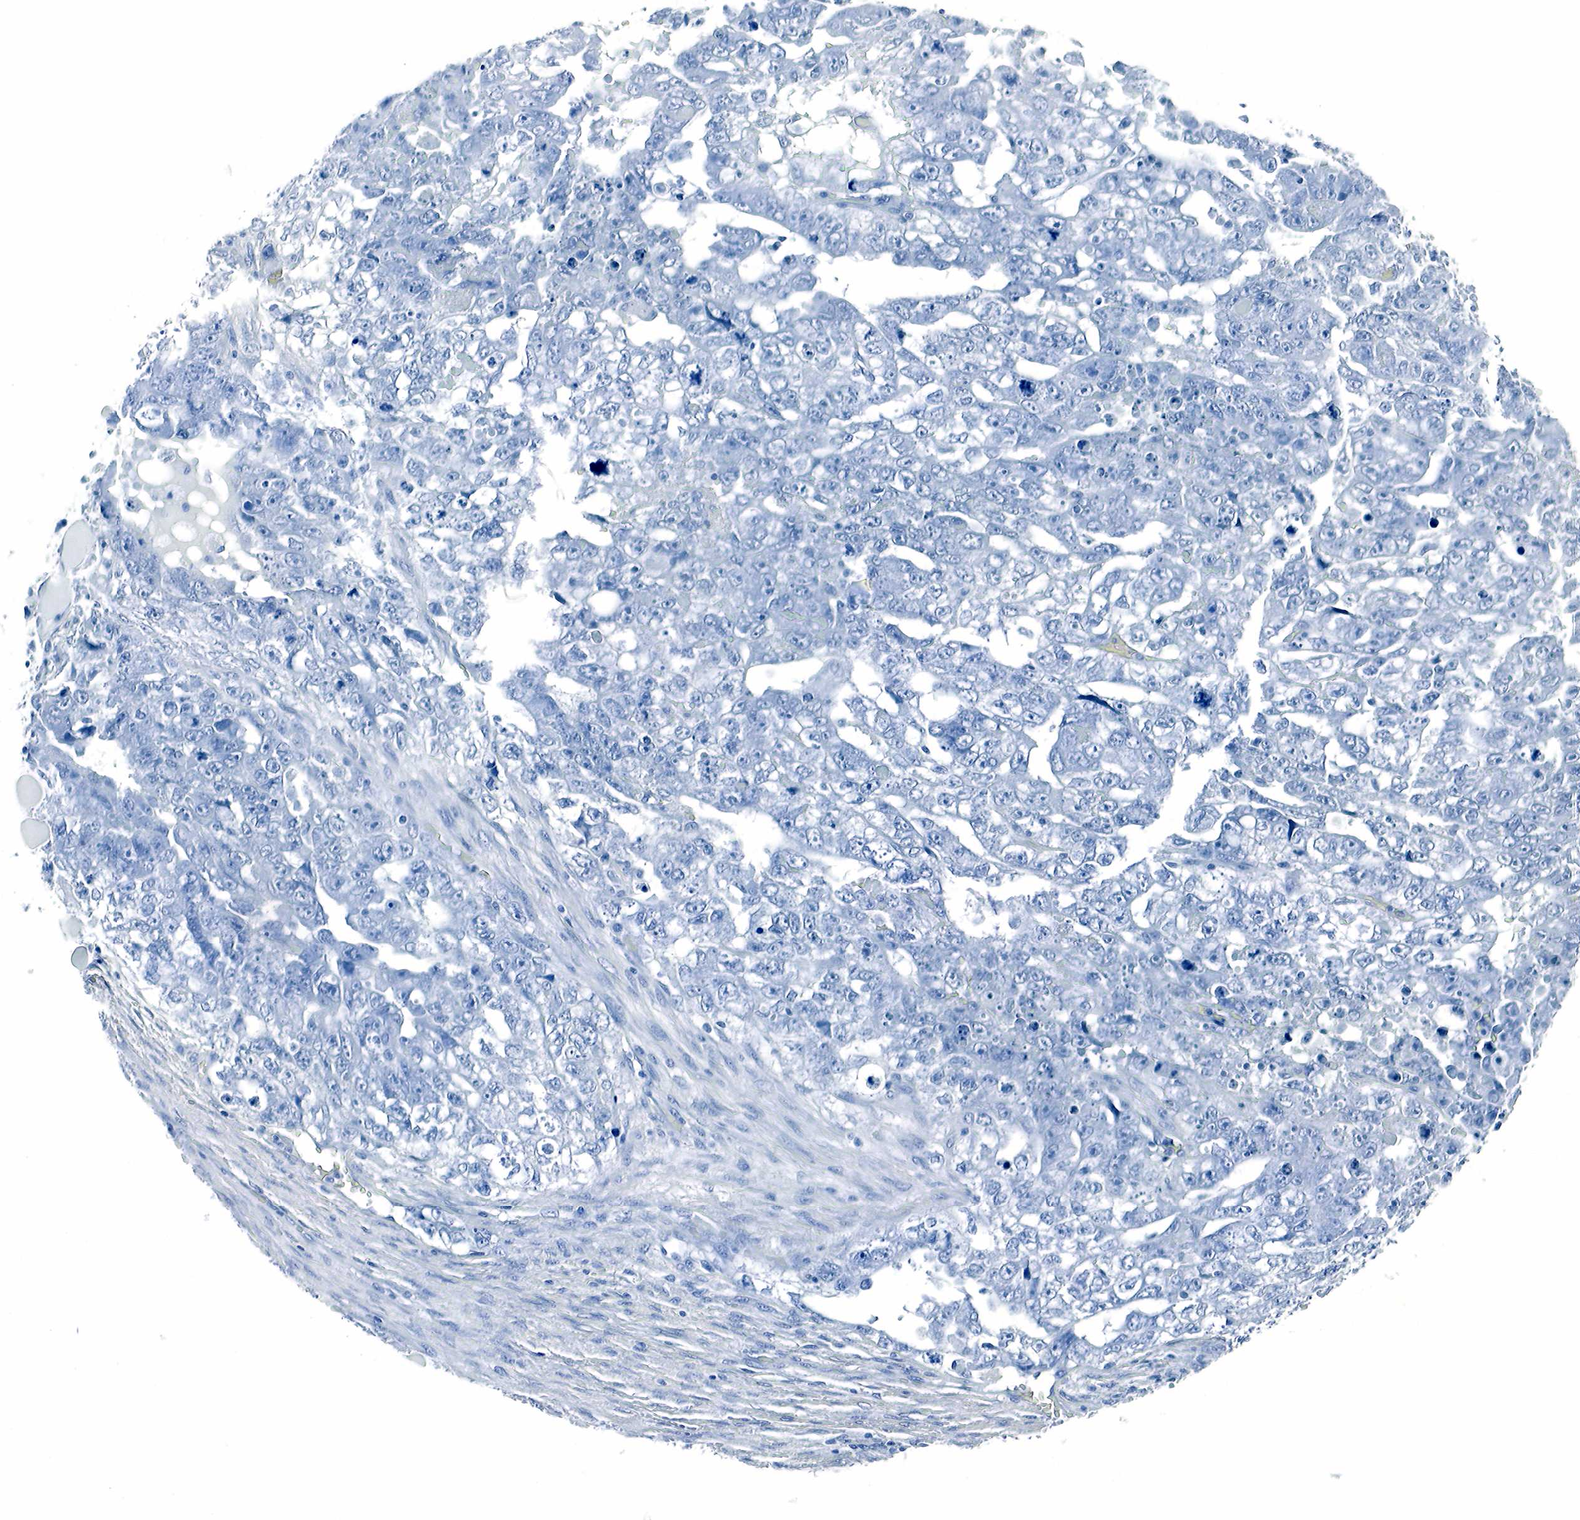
{"staining": {"intensity": "negative", "quantity": "none", "location": "none"}, "tissue": "testis cancer", "cell_type": "Tumor cells", "image_type": "cancer", "snomed": [{"axis": "morphology", "description": "Carcinoma, Embryonal, NOS"}, {"axis": "topography", "description": "Testis"}], "caption": "High power microscopy photomicrograph of an IHC micrograph of testis embryonal carcinoma, revealing no significant staining in tumor cells. Nuclei are stained in blue.", "gene": "GCG", "patient": {"sex": "male", "age": 36}}